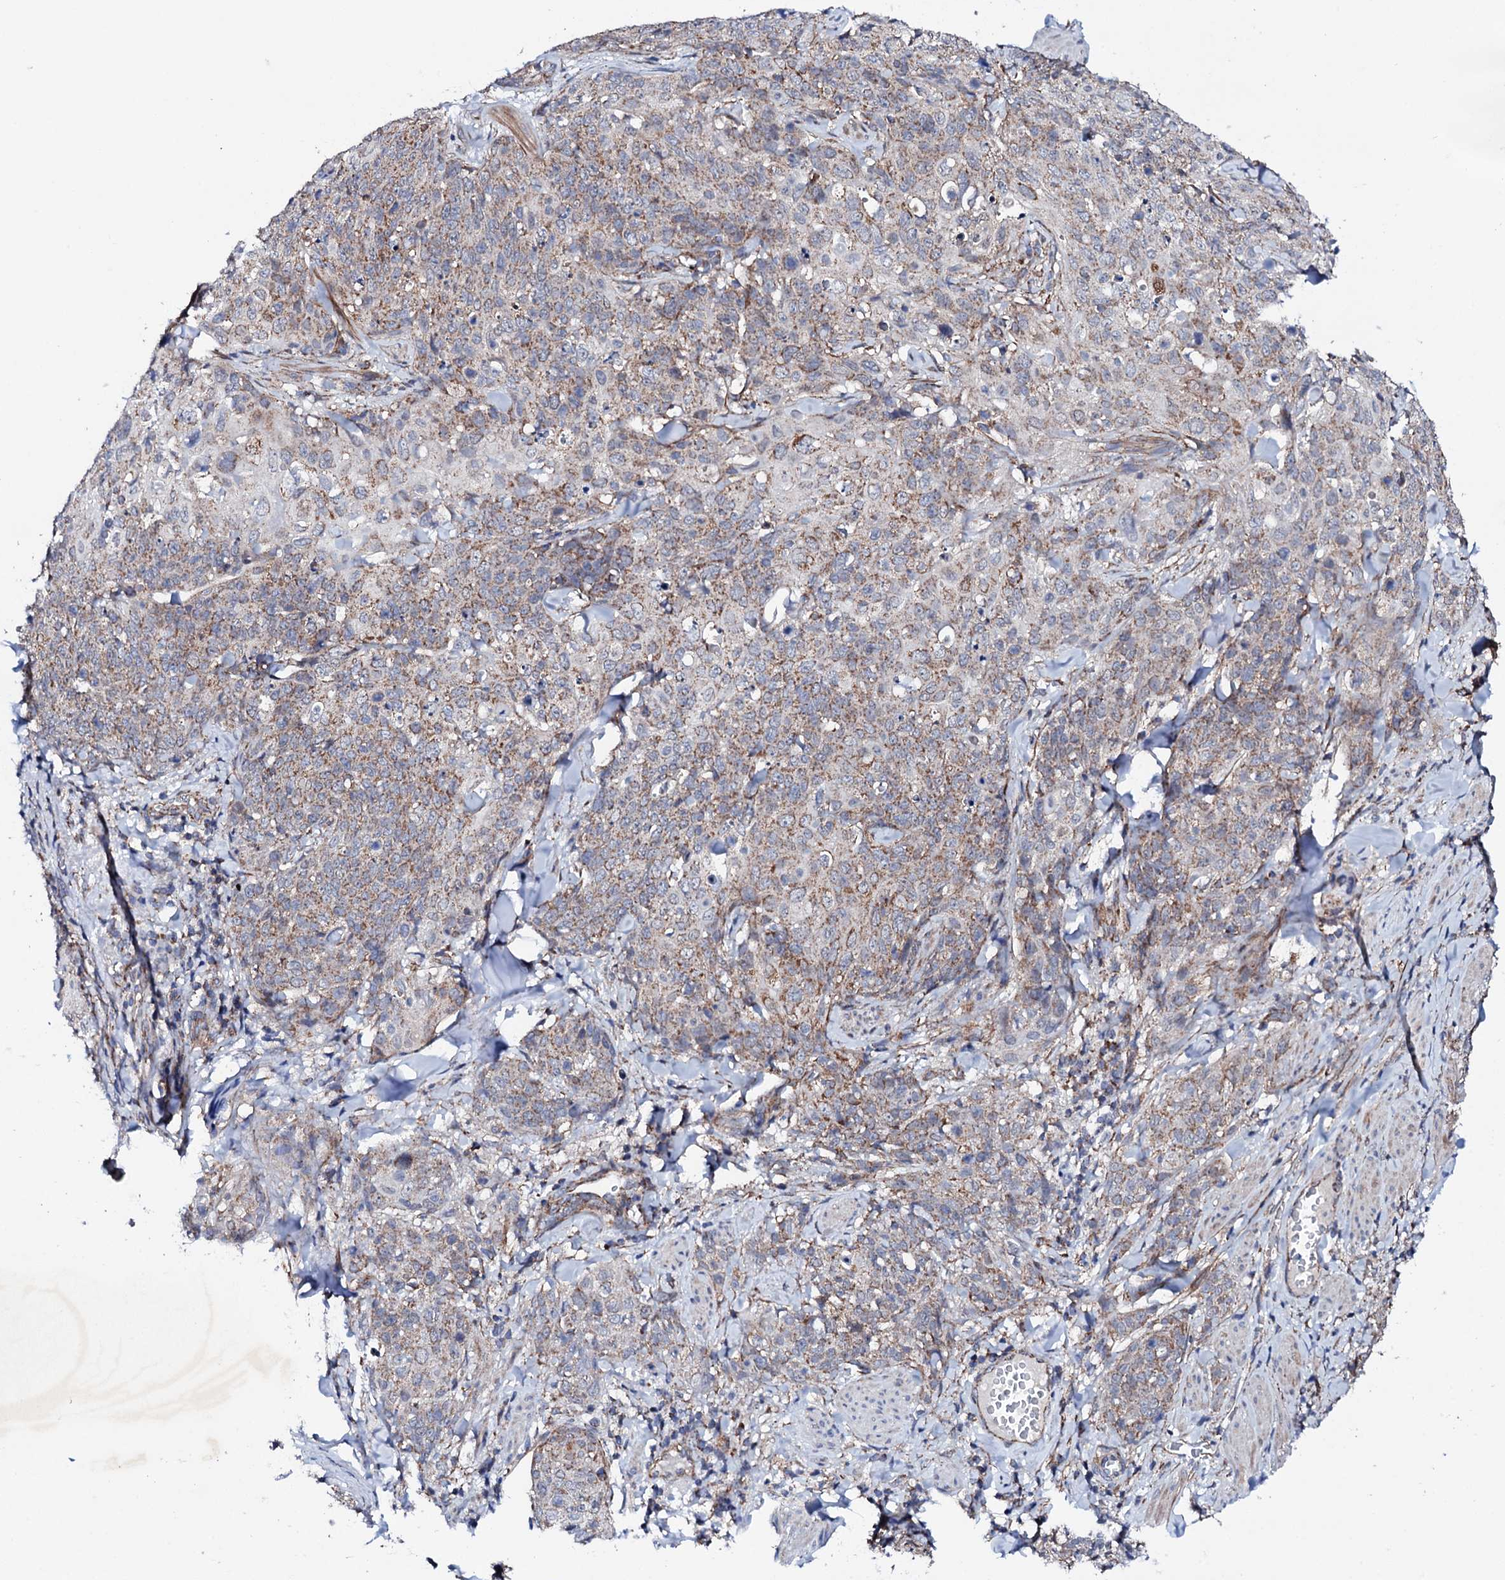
{"staining": {"intensity": "moderate", "quantity": ">75%", "location": "cytoplasmic/membranous"}, "tissue": "skin cancer", "cell_type": "Tumor cells", "image_type": "cancer", "snomed": [{"axis": "morphology", "description": "Squamous cell carcinoma, NOS"}, {"axis": "topography", "description": "Skin"}, {"axis": "topography", "description": "Vulva"}], "caption": "IHC of skin cancer displays medium levels of moderate cytoplasmic/membranous staining in approximately >75% of tumor cells.", "gene": "MTIF3", "patient": {"sex": "female", "age": 85}}